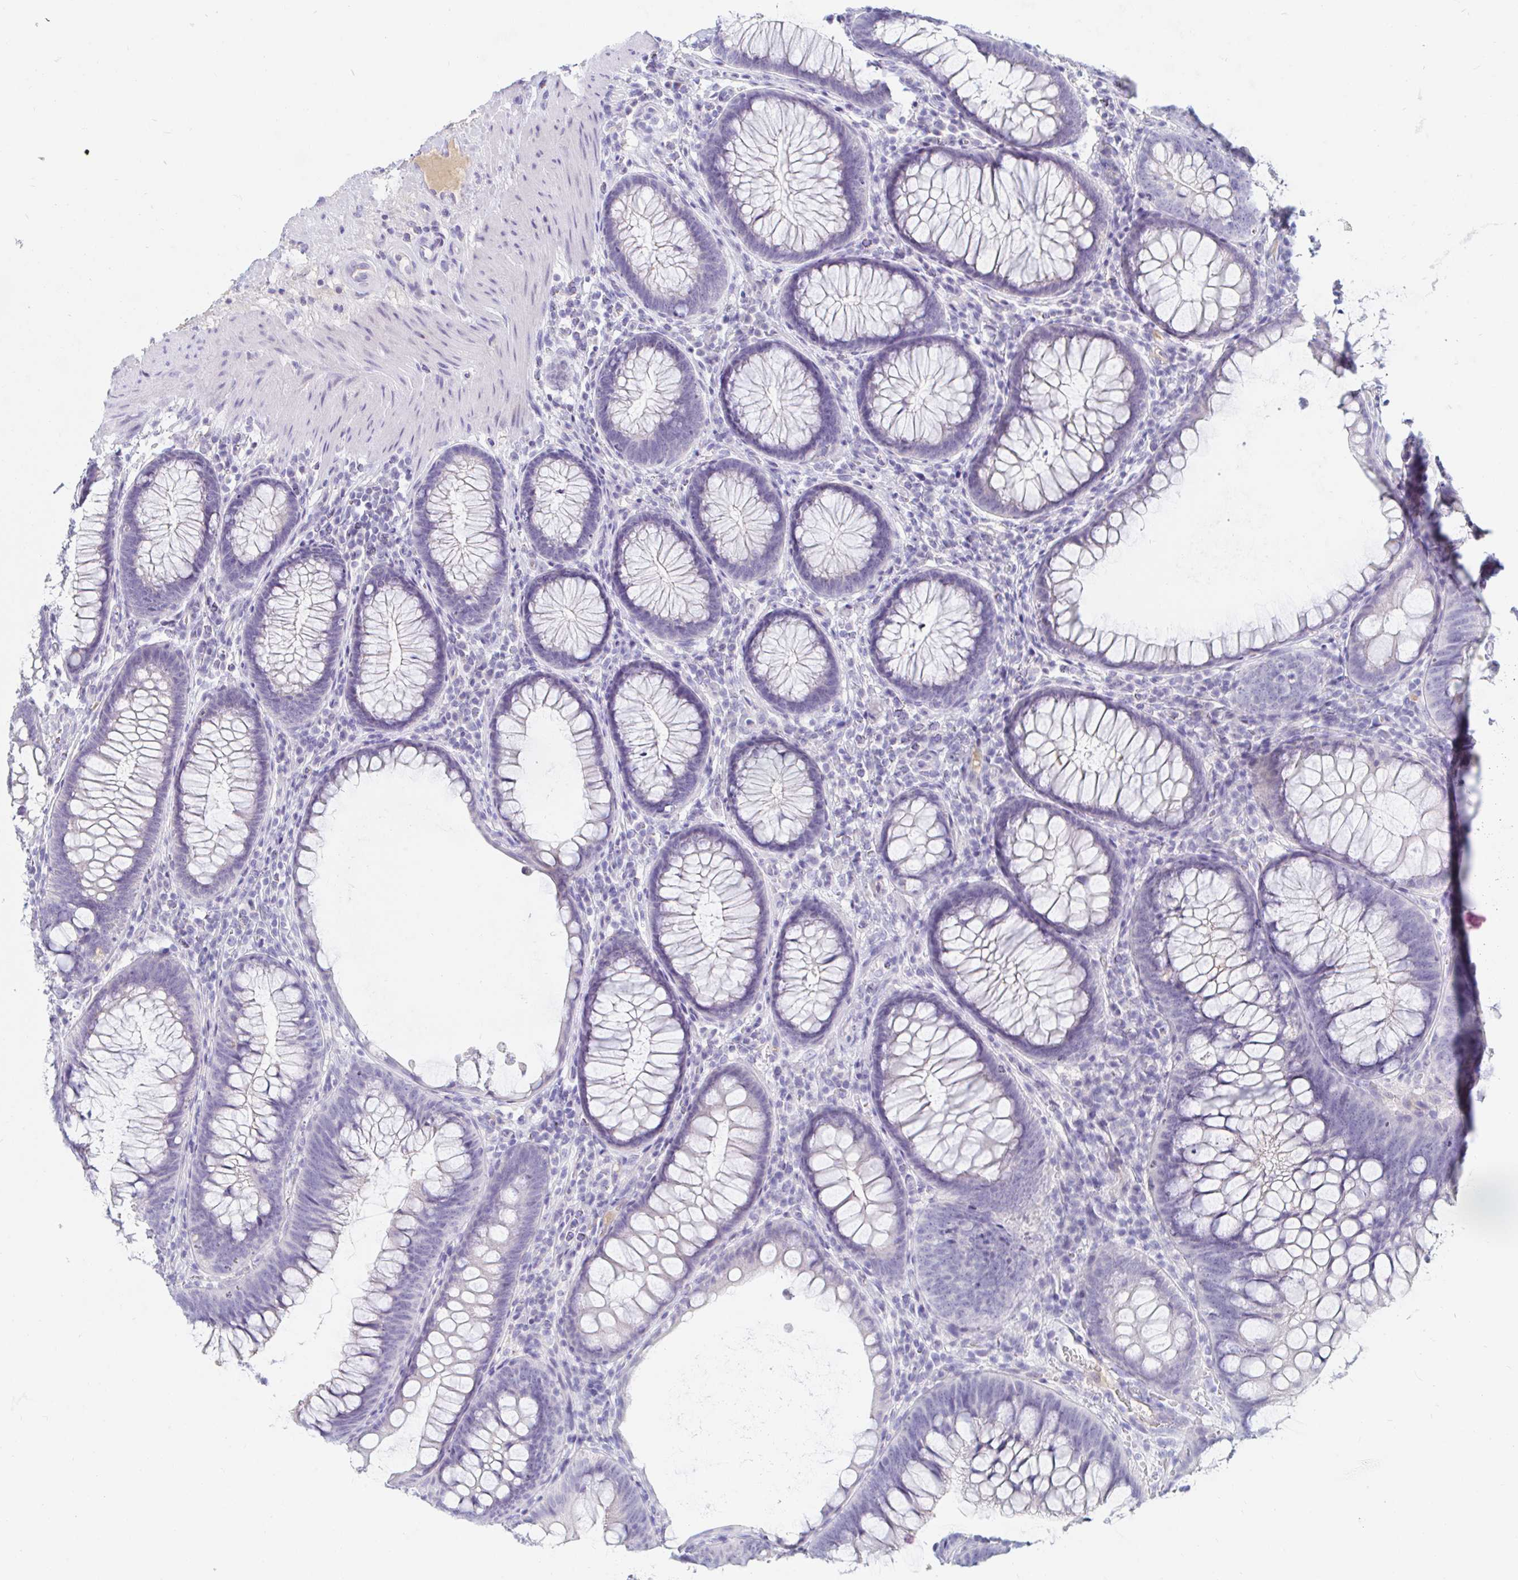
{"staining": {"intensity": "negative", "quantity": "none", "location": "none"}, "tissue": "colon", "cell_type": "Endothelial cells", "image_type": "normal", "snomed": [{"axis": "morphology", "description": "Normal tissue, NOS"}, {"axis": "morphology", "description": "Adenoma, NOS"}, {"axis": "topography", "description": "Soft tissue"}, {"axis": "topography", "description": "Colon"}], "caption": "Immunohistochemical staining of benign colon displays no significant expression in endothelial cells. (IHC, brightfield microscopy, high magnification).", "gene": "TEX44", "patient": {"sex": "male", "age": 47}}